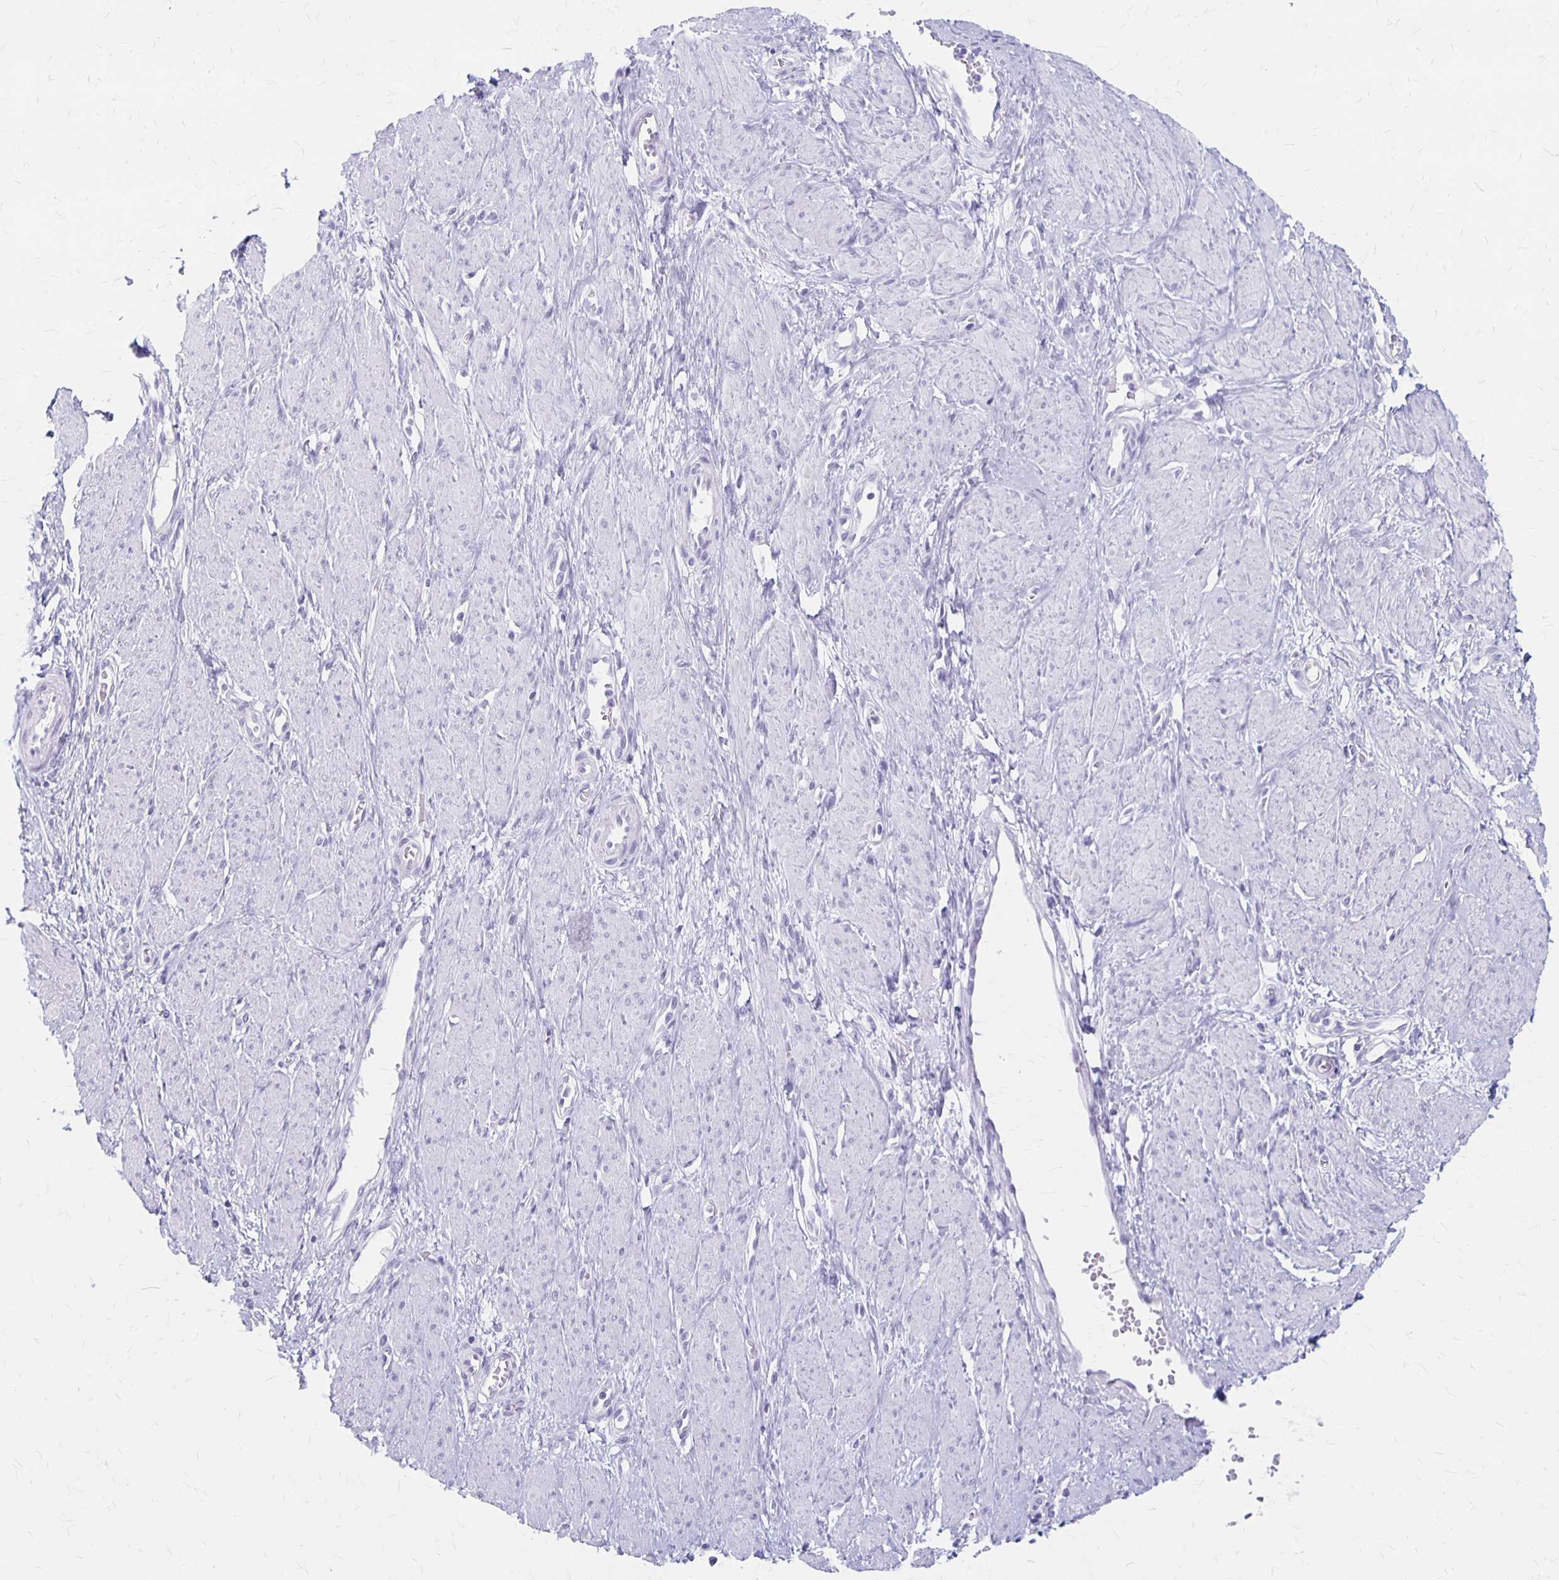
{"staining": {"intensity": "negative", "quantity": "none", "location": "none"}, "tissue": "smooth muscle", "cell_type": "Smooth muscle cells", "image_type": "normal", "snomed": [{"axis": "morphology", "description": "Normal tissue, NOS"}, {"axis": "topography", "description": "Smooth muscle"}, {"axis": "topography", "description": "Uterus"}], "caption": "Immunohistochemical staining of unremarkable smooth muscle displays no significant staining in smooth muscle cells.", "gene": "MAGEC2", "patient": {"sex": "female", "age": 39}}